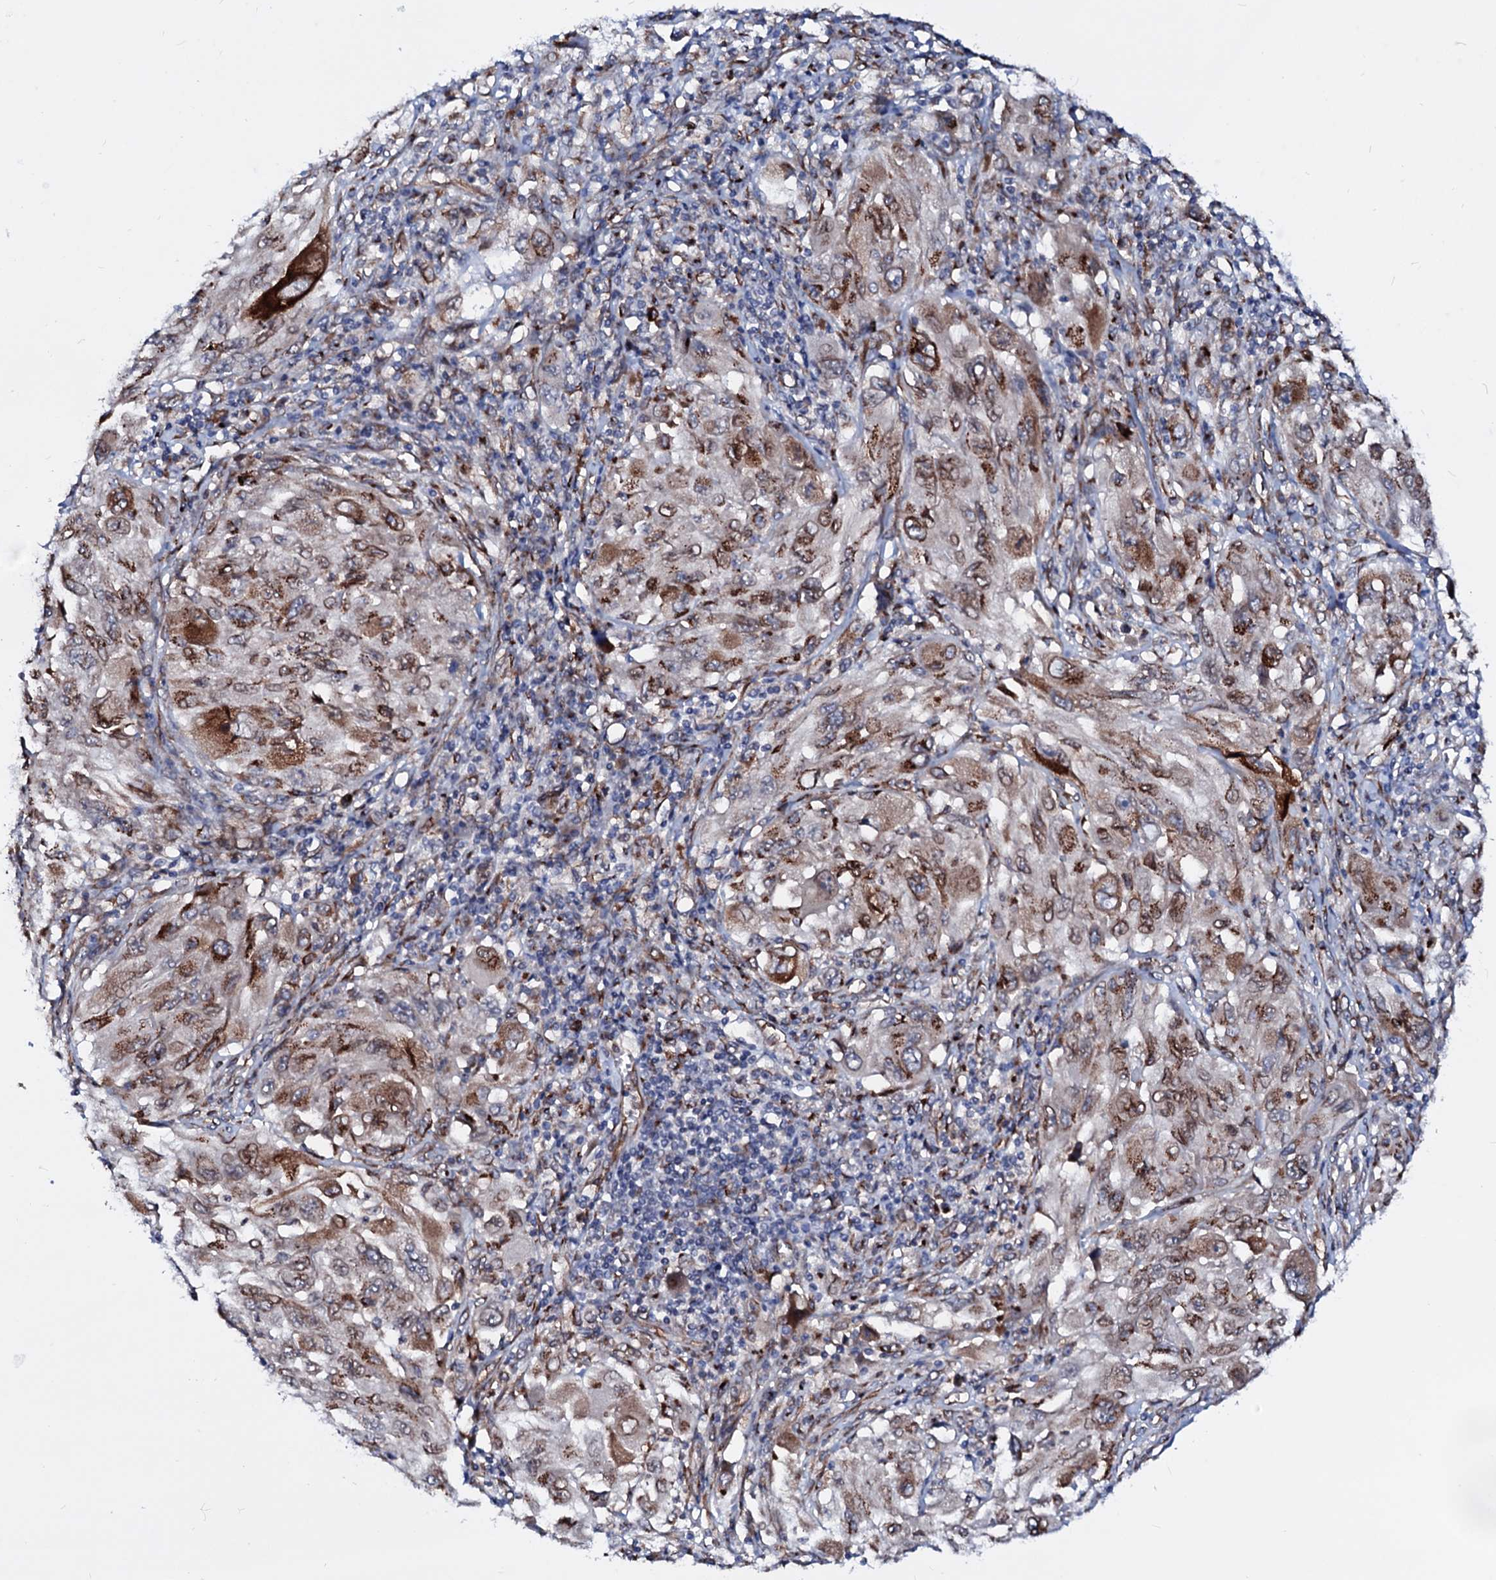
{"staining": {"intensity": "moderate", "quantity": ">75%", "location": "cytoplasmic/membranous"}, "tissue": "melanoma", "cell_type": "Tumor cells", "image_type": "cancer", "snomed": [{"axis": "morphology", "description": "Malignant melanoma, NOS"}, {"axis": "topography", "description": "Skin"}], "caption": "The micrograph reveals a brown stain indicating the presence of a protein in the cytoplasmic/membranous of tumor cells in malignant melanoma. The staining was performed using DAB to visualize the protein expression in brown, while the nuclei were stained in blue with hematoxylin (Magnification: 20x).", "gene": "TMCO3", "patient": {"sex": "female", "age": 91}}